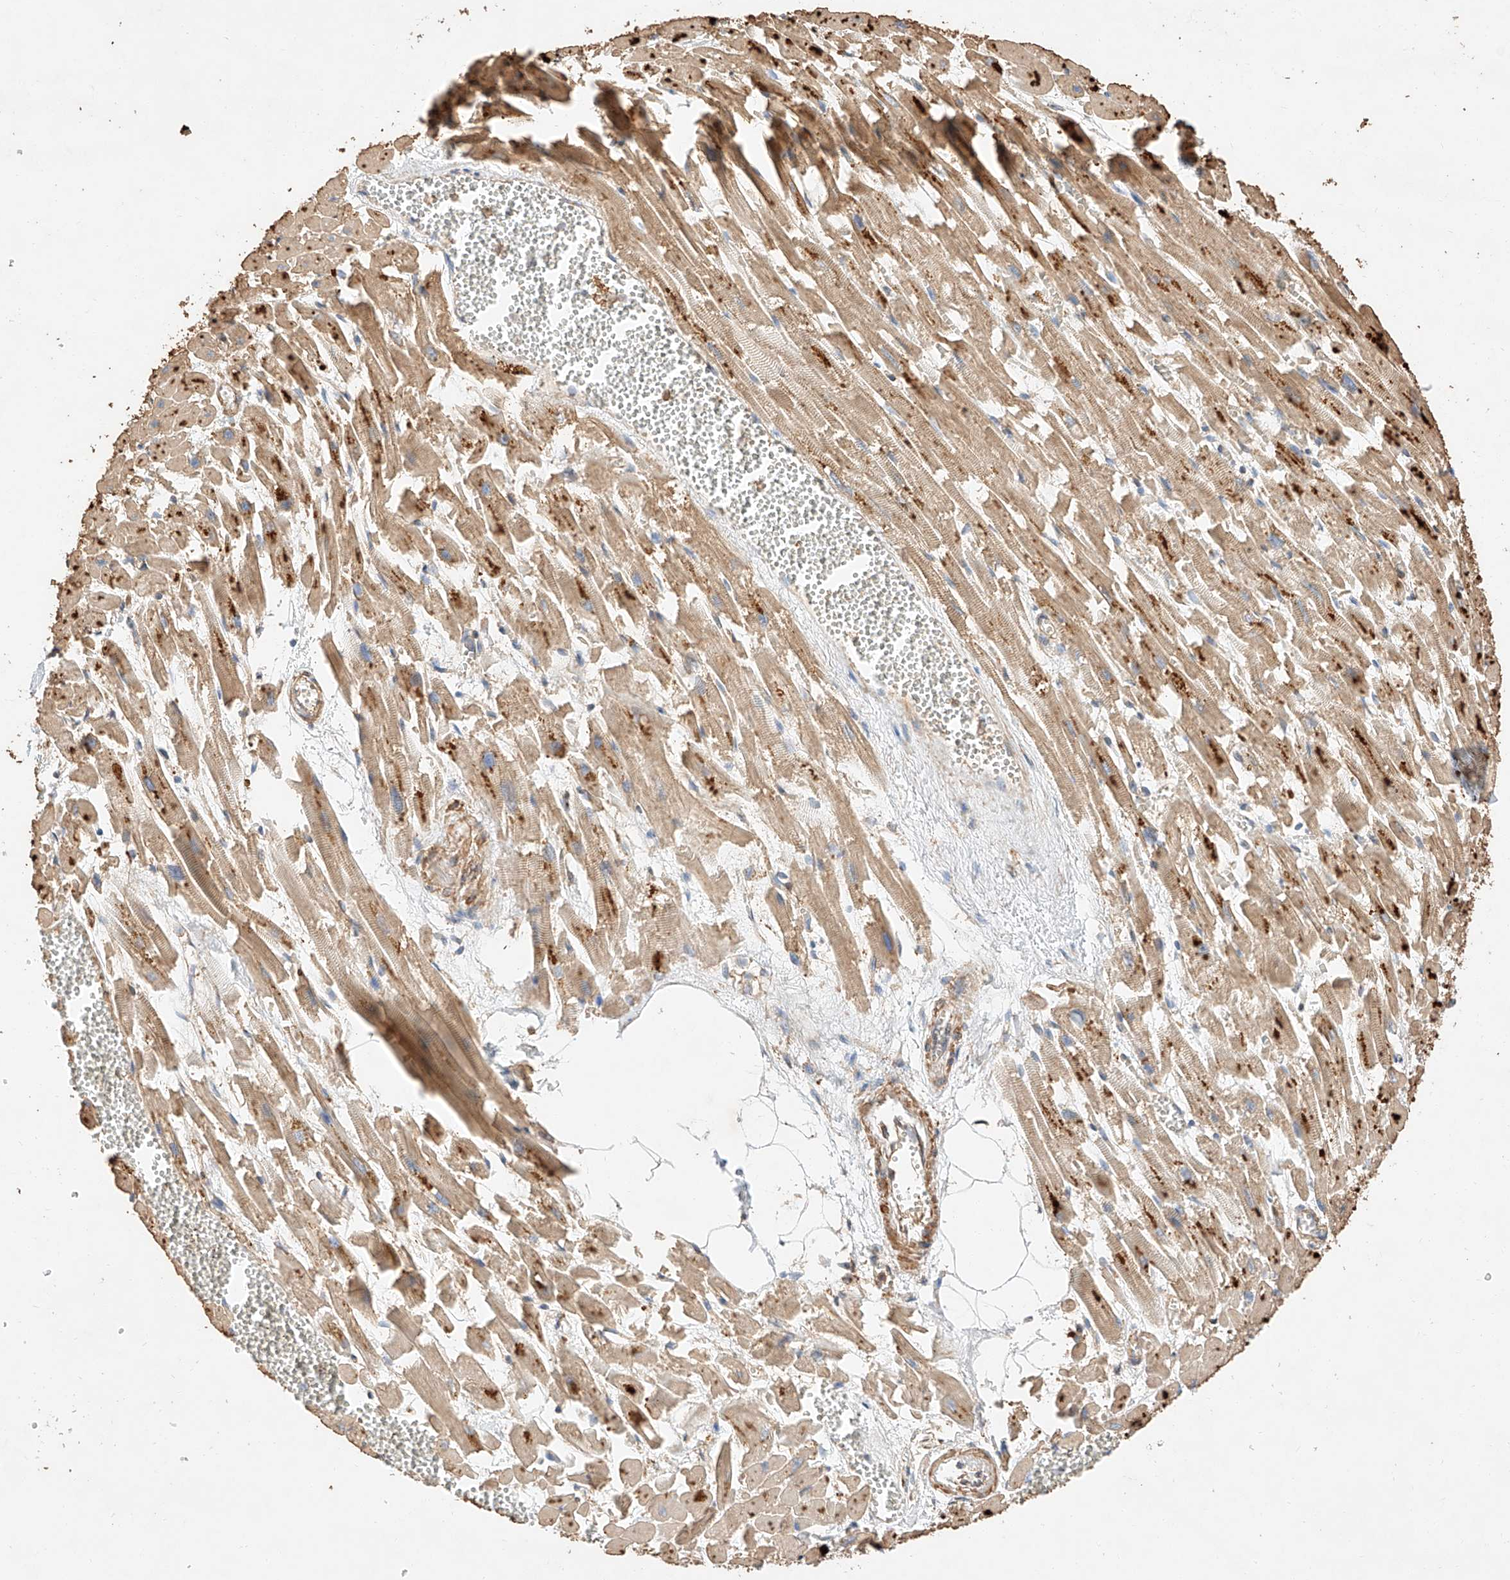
{"staining": {"intensity": "strong", "quantity": "25%-75%", "location": "cytoplasmic/membranous"}, "tissue": "heart muscle", "cell_type": "Cardiomyocytes", "image_type": "normal", "snomed": [{"axis": "morphology", "description": "Normal tissue, NOS"}, {"axis": "topography", "description": "Heart"}], "caption": "This micrograph demonstrates immunohistochemistry staining of benign human heart muscle, with high strong cytoplasmic/membranous staining in about 25%-75% of cardiomyocytes.", "gene": "GHDC", "patient": {"sex": "female", "age": 64}}